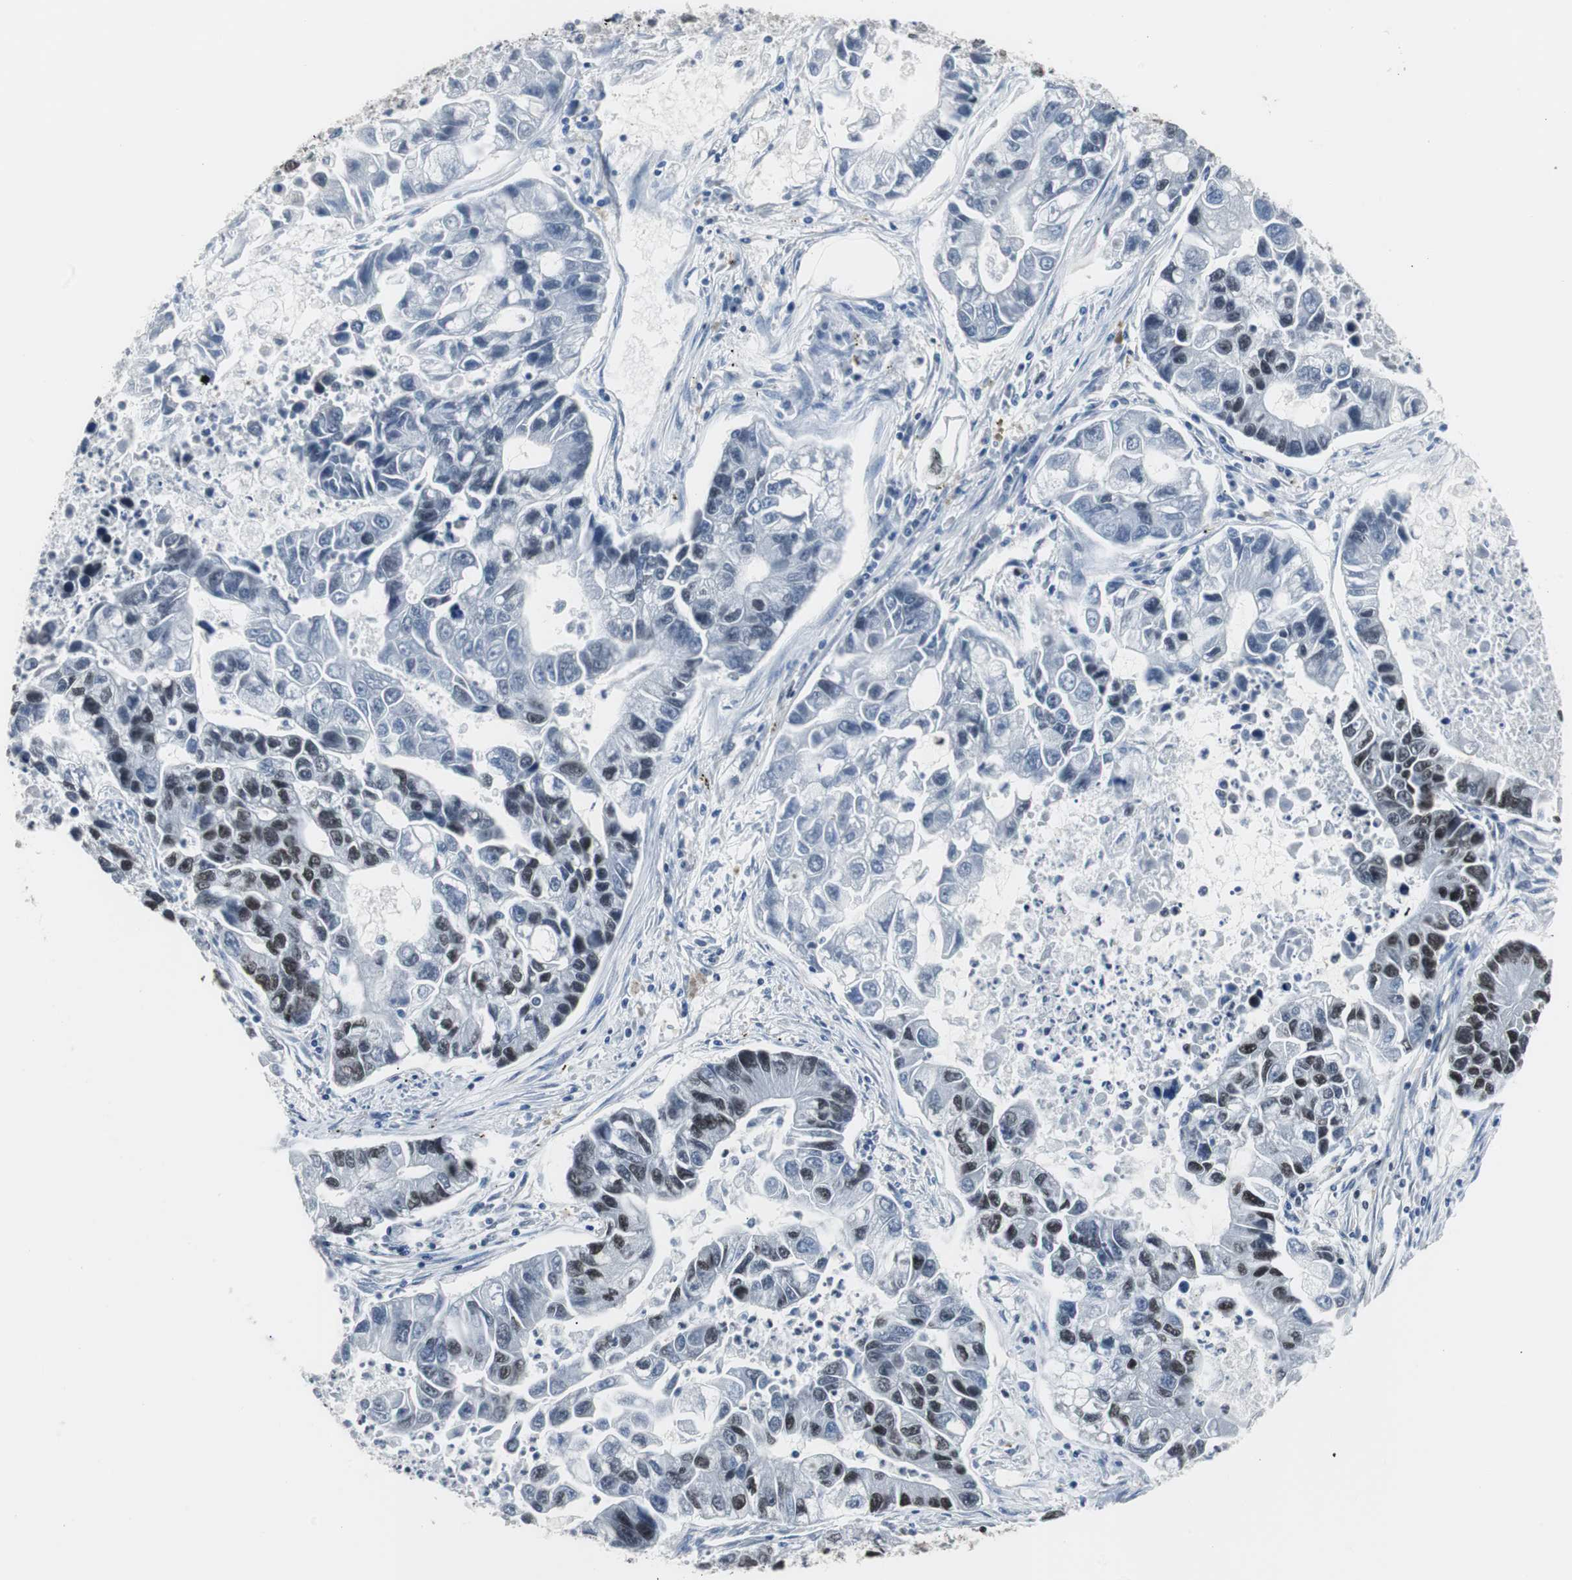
{"staining": {"intensity": "strong", "quantity": "25%-75%", "location": "nuclear"}, "tissue": "lung cancer", "cell_type": "Tumor cells", "image_type": "cancer", "snomed": [{"axis": "morphology", "description": "Adenocarcinoma, NOS"}, {"axis": "topography", "description": "Lung"}], "caption": "Immunohistochemical staining of human lung cancer reveals high levels of strong nuclear protein positivity in approximately 25%-75% of tumor cells. (brown staining indicates protein expression, while blue staining denotes nuclei).", "gene": "XRCC1", "patient": {"sex": "female", "age": 51}}